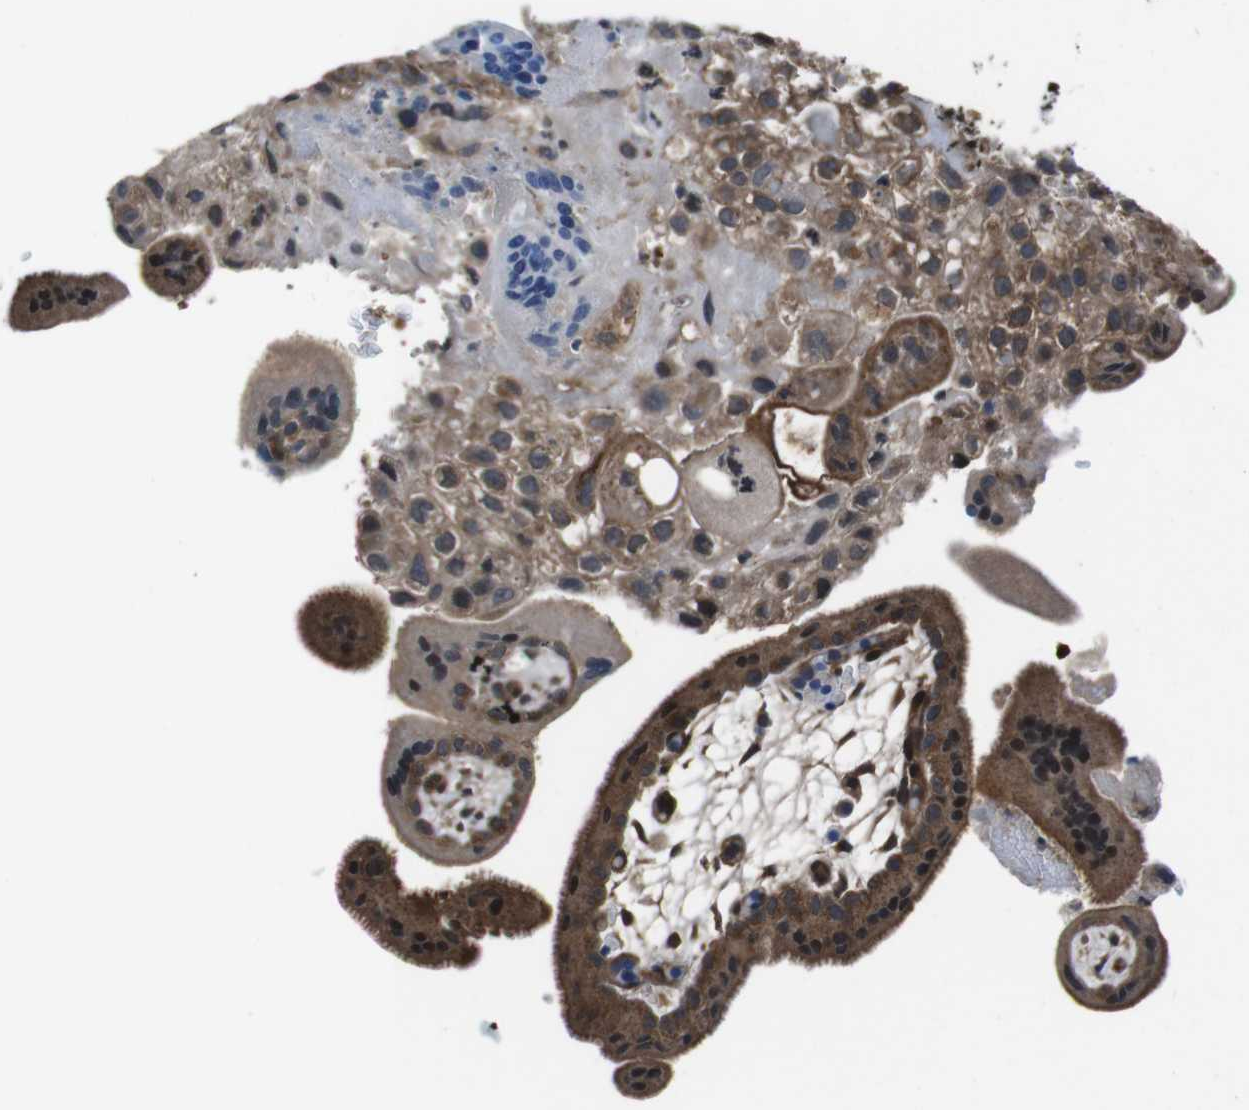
{"staining": {"intensity": "strong", "quantity": ">75%", "location": "cytoplasmic/membranous,nuclear"}, "tissue": "placenta", "cell_type": "Trophoblastic cells", "image_type": "normal", "snomed": [{"axis": "morphology", "description": "Normal tissue, NOS"}, {"axis": "topography", "description": "Placenta"}], "caption": "Trophoblastic cells display high levels of strong cytoplasmic/membranous,nuclear expression in about >75% of cells in unremarkable placenta. The staining was performed using DAB (3,3'-diaminobenzidine) to visualize the protein expression in brown, while the nuclei were stained in blue with hematoxylin (Magnification: 20x).", "gene": "SLC22A23", "patient": {"sex": "female", "age": 35}}